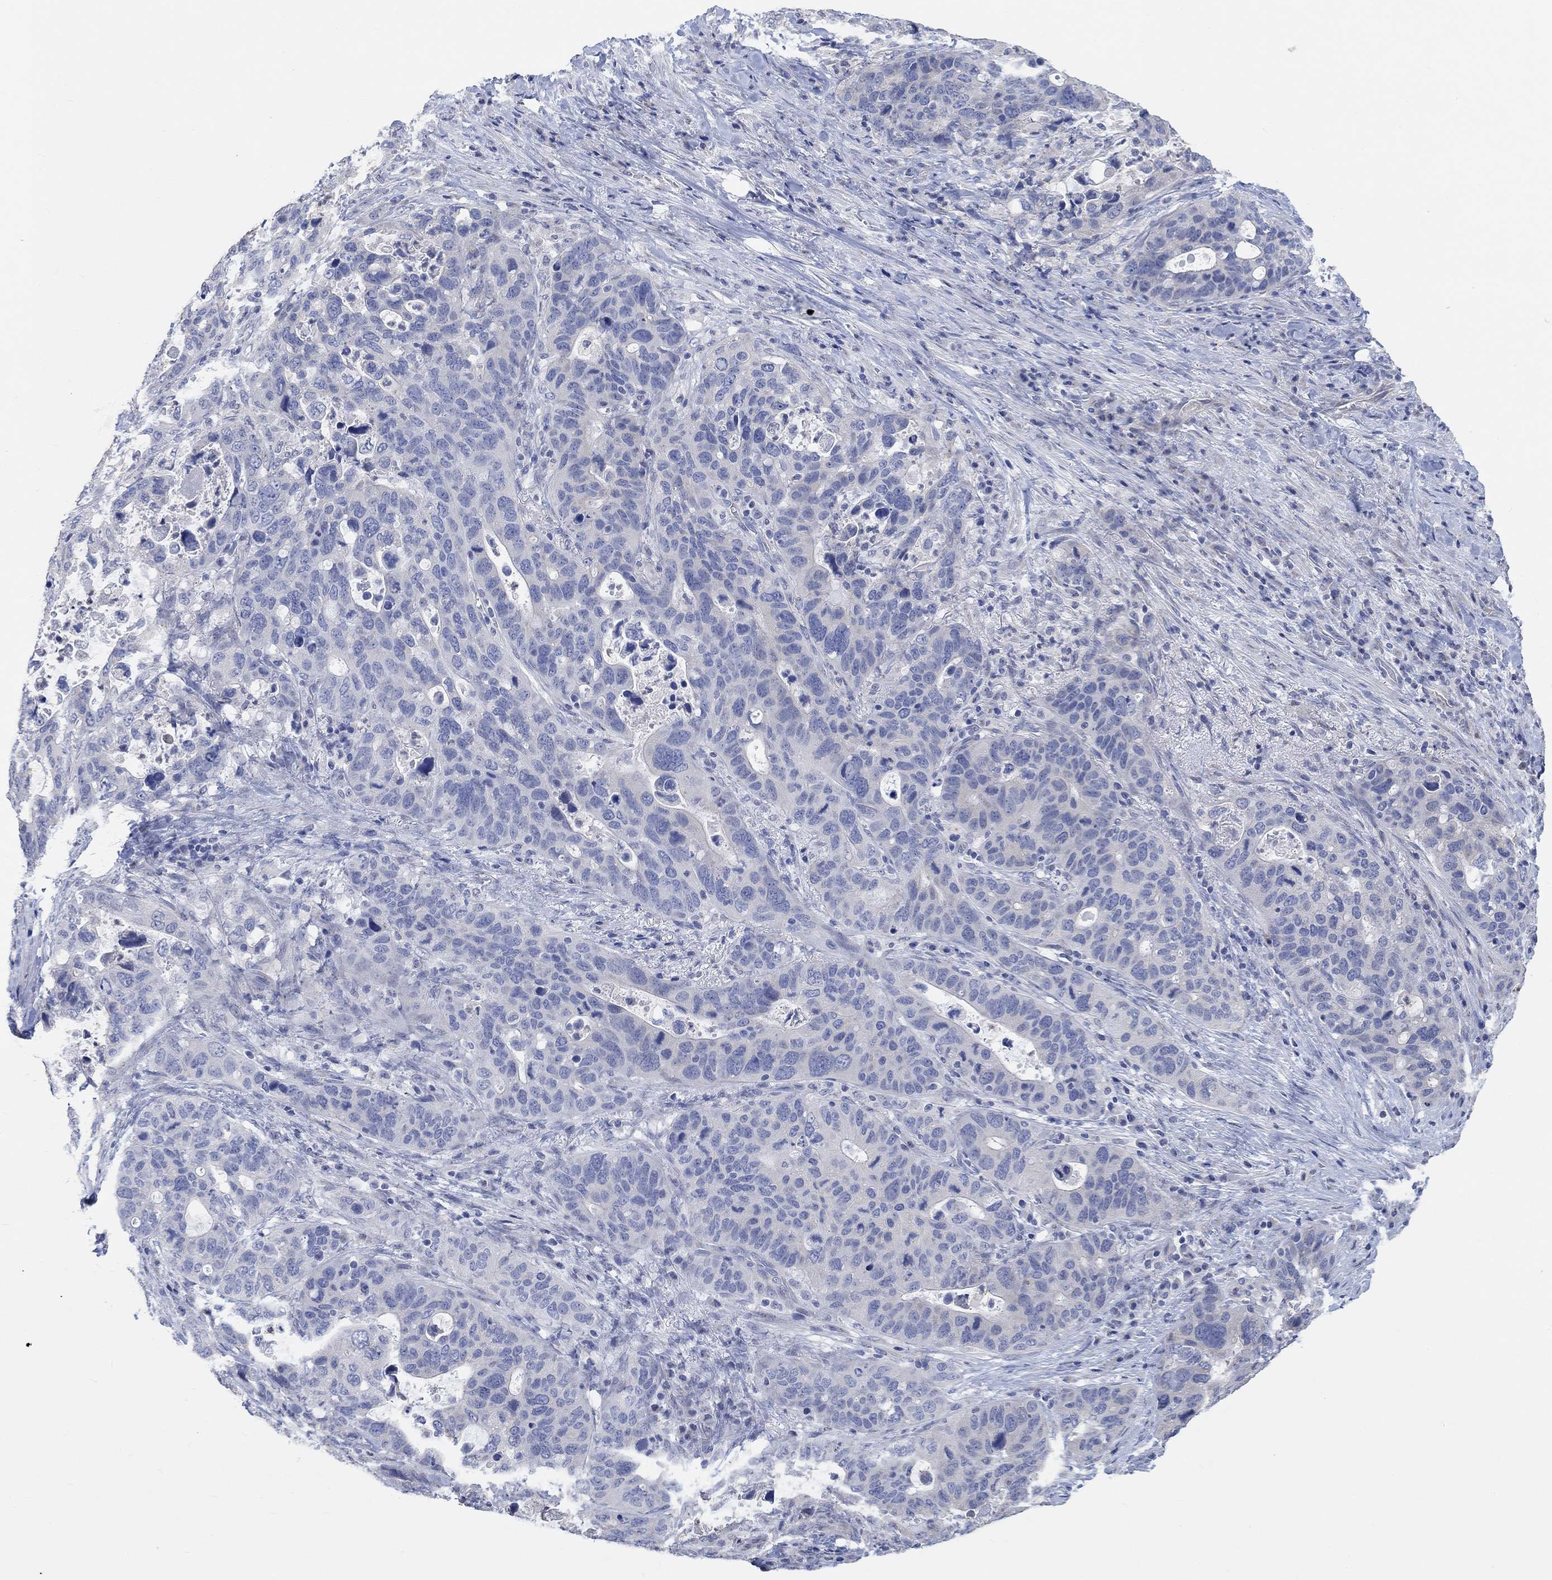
{"staining": {"intensity": "negative", "quantity": "none", "location": "none"}, "tissue": "stomach cancer", "cell_type": "Tumor cells", "image_type": "cancer", "snomed": [{"axis": "morphology", "description": "Adenocarcinoma, NOS"}, {"axis": "topography", "description": "Stomach"}], "caption": "Immunohistochemistry (IHC) micrograph of adenocarcinoma (stomach) stained for a protein (brown), which reveals no expression in tumor cells. (DAB IHC with hematoxylin counter stain).", "gene": "NLRP14", "patient": {"sex": "male", "age": 54}}